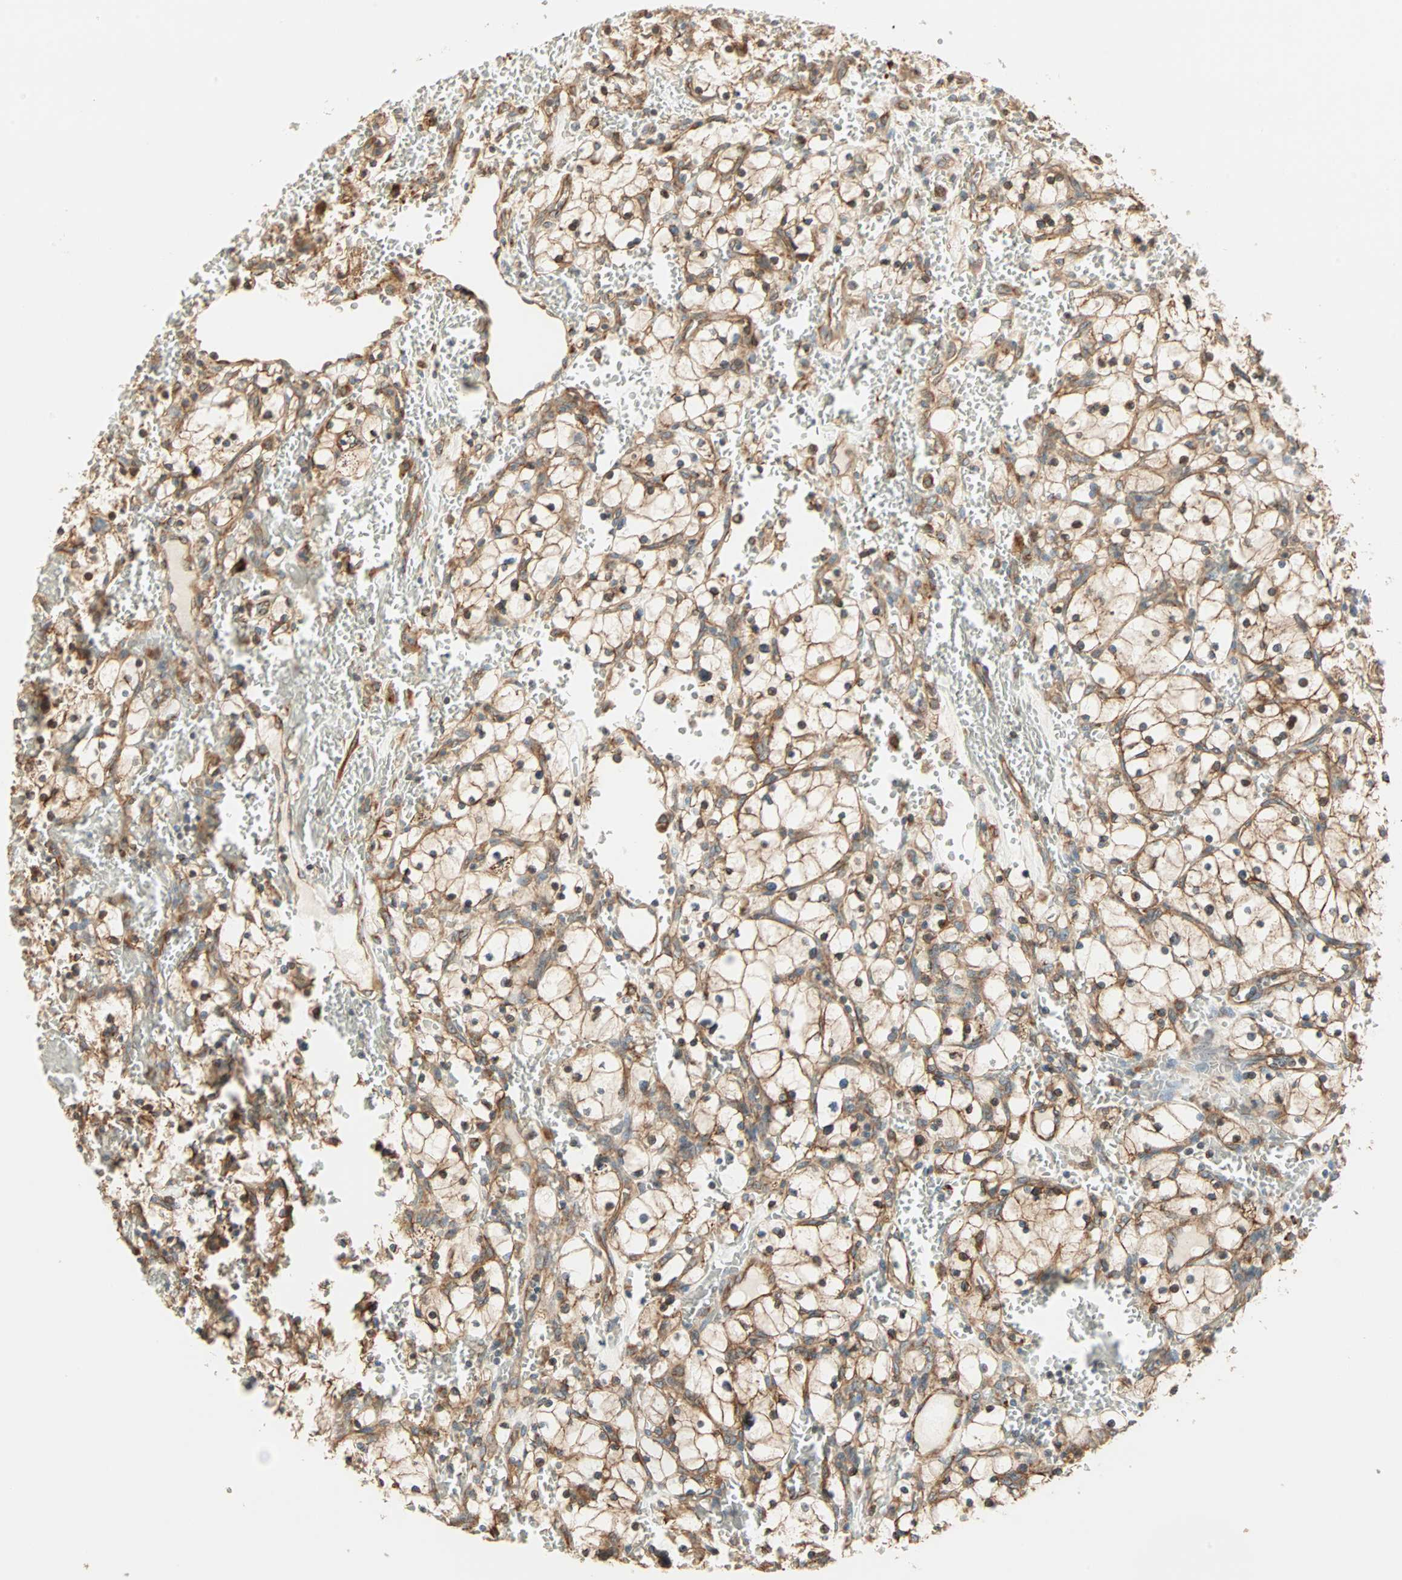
{"staining": {"intensity": "strong", "quantity": ">75%", "location": "cytoplasmic/membranous"}, "tissue": "renal cancer", "cell_type": "Tumor cells", "image_type": "cancer", "snomed": [{"axis": "morphology", "description": "Adenocarcinoma, NOS"}, {"axis": "topography", "description": "Kidney"}], "caption": "The image displays immunohistochemical staining of adenocarcinoma (renal). There is strong cytoplasmic/membranous expression is present in approximately >75% of tumor cells. (DAB (3,3'-diaminobenzidine) = brown stain, brightfield microscopy at high magnification).", "gene": "P4HA1", "patient": {"sex": "female", "age": 83}}